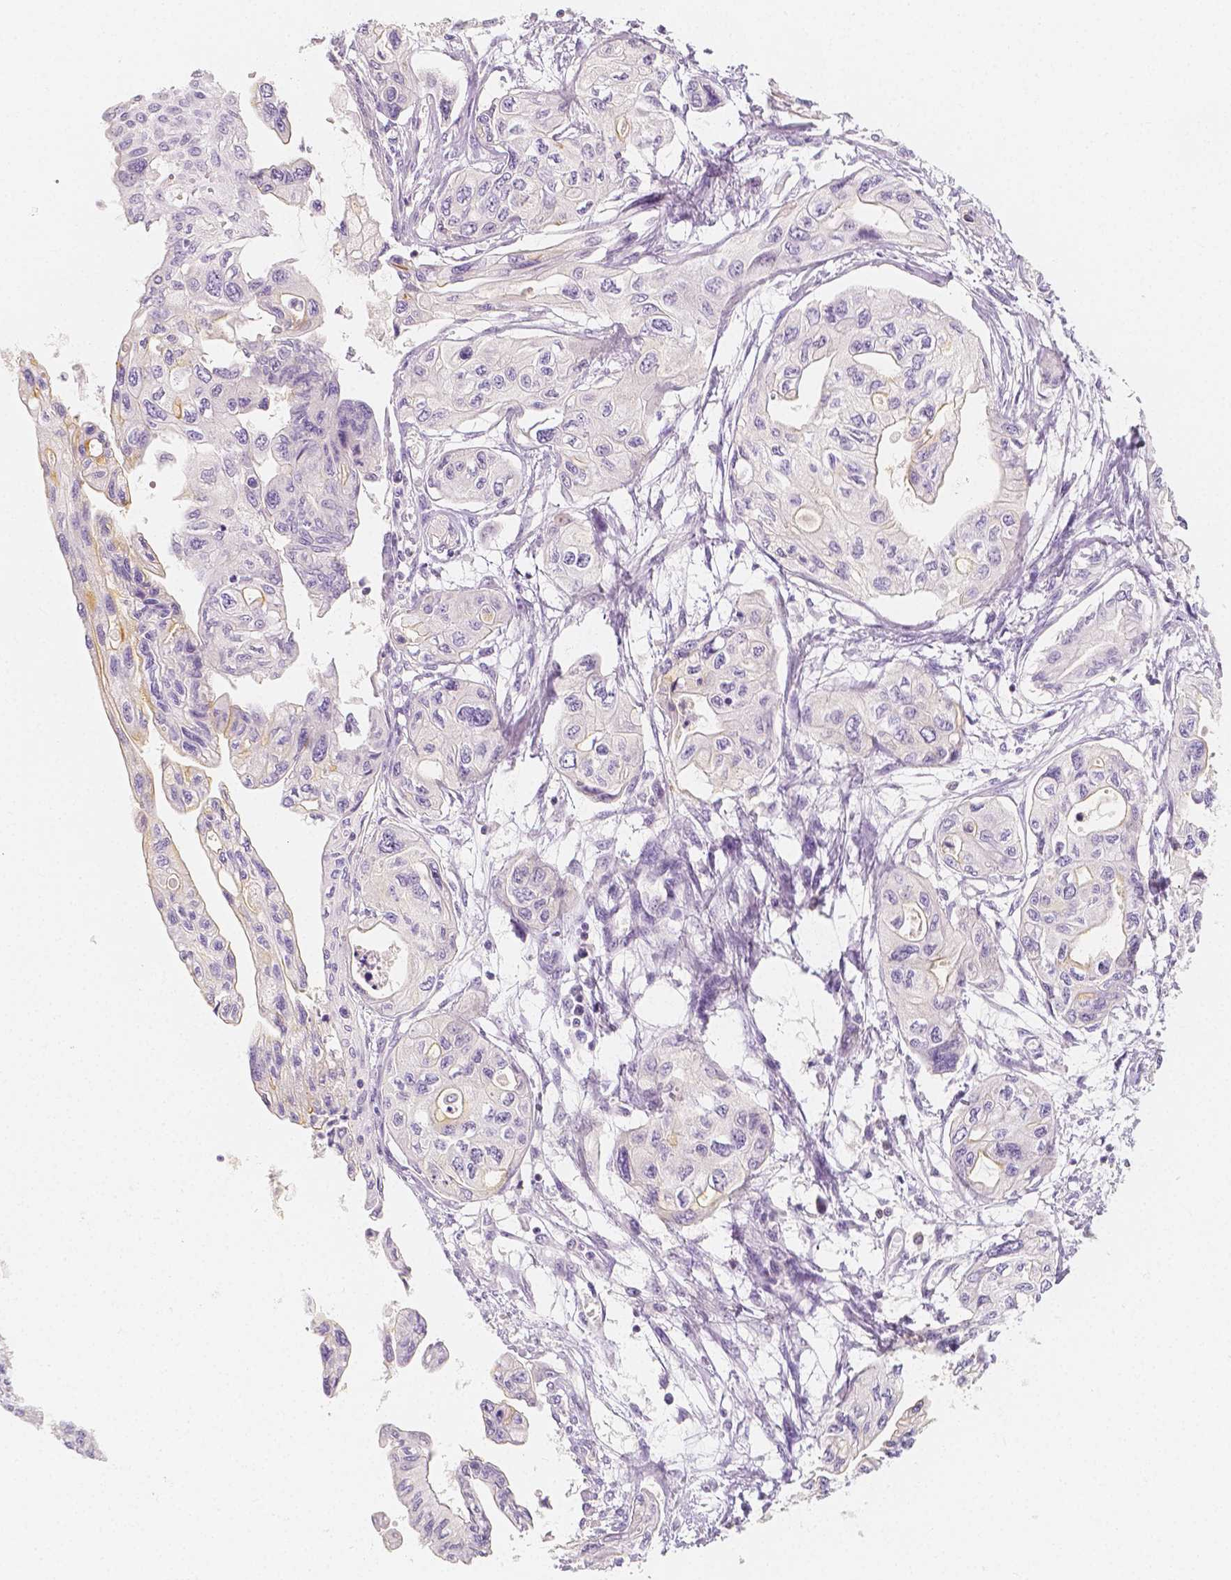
{"staining": {"intensity": "weak", "quantity": "<25%", "location": "cytoplasmic/membranous"}, "tissue": "pancreatic cancer", "cell_type": "Tumor cells", "image_type": "cancer", "snomed": [{"axis": "morphology", "description": "Adenocarcinoma, NOS"}, {"axis": "topography", "description": "Pancreas"}], "caption": "An image of human pancreatic cancer is negative for staining in tumor cells.", "gene": "BATF", "patient": {"sex": "female", "age": 76}}